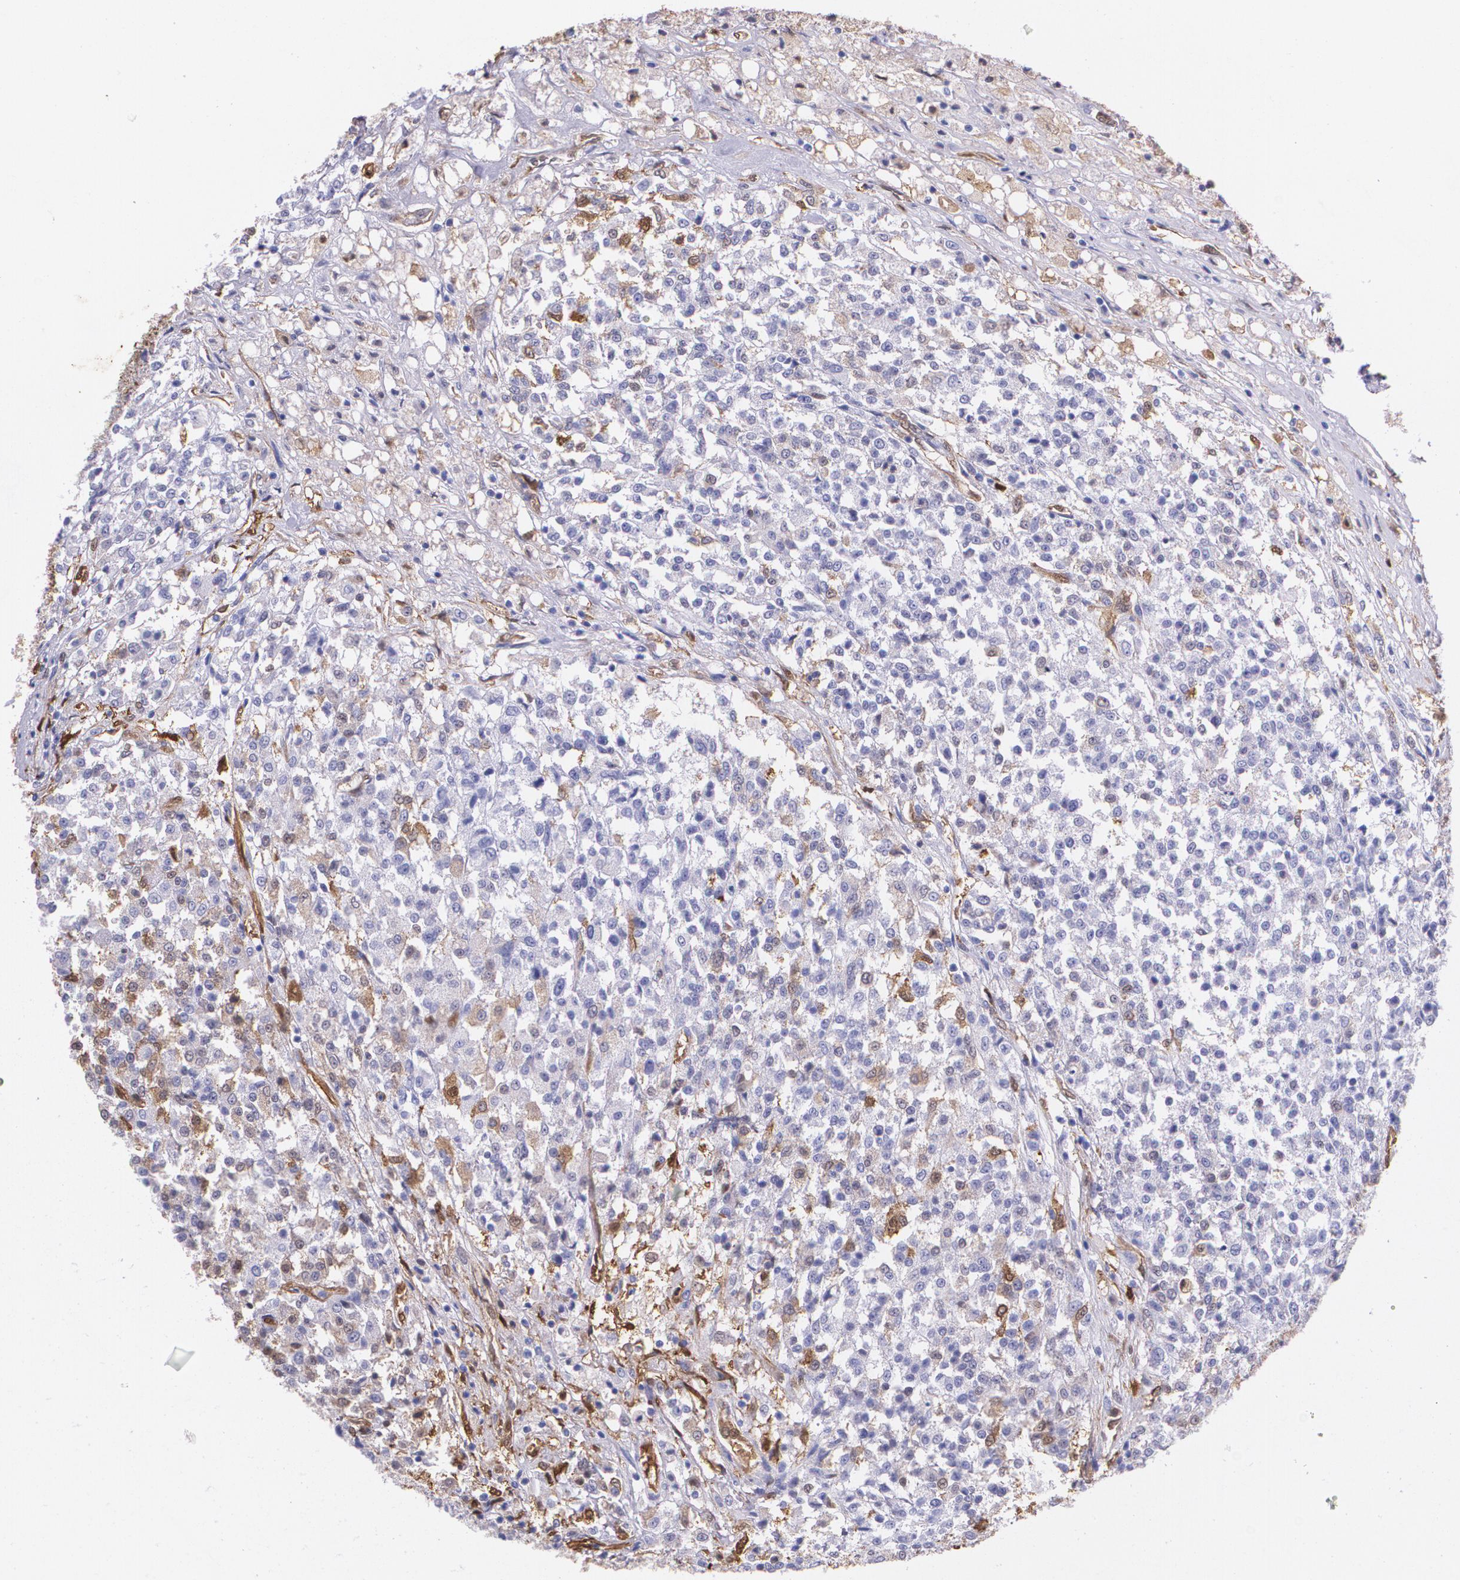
{"staining": {"intensity": "weak", "quantity": "<25%", "location": "cytoplasmic/membranous"}, "tissue": "testis cancer", "cell_type": "Tumor cells", "image_type": "cancer", "snomed": [{"axis": "morphology", "description": "Seminoma, NOS"}, {"axis": "topography", "description": "Testis"}], "caption": "IHC histopathology image of neoplastic tissue: testis cancer stained with DAB displays no significant protein staining in tumor cells.", "gene": "MMP2", "patient": {"sex": "male", "age": 59}}